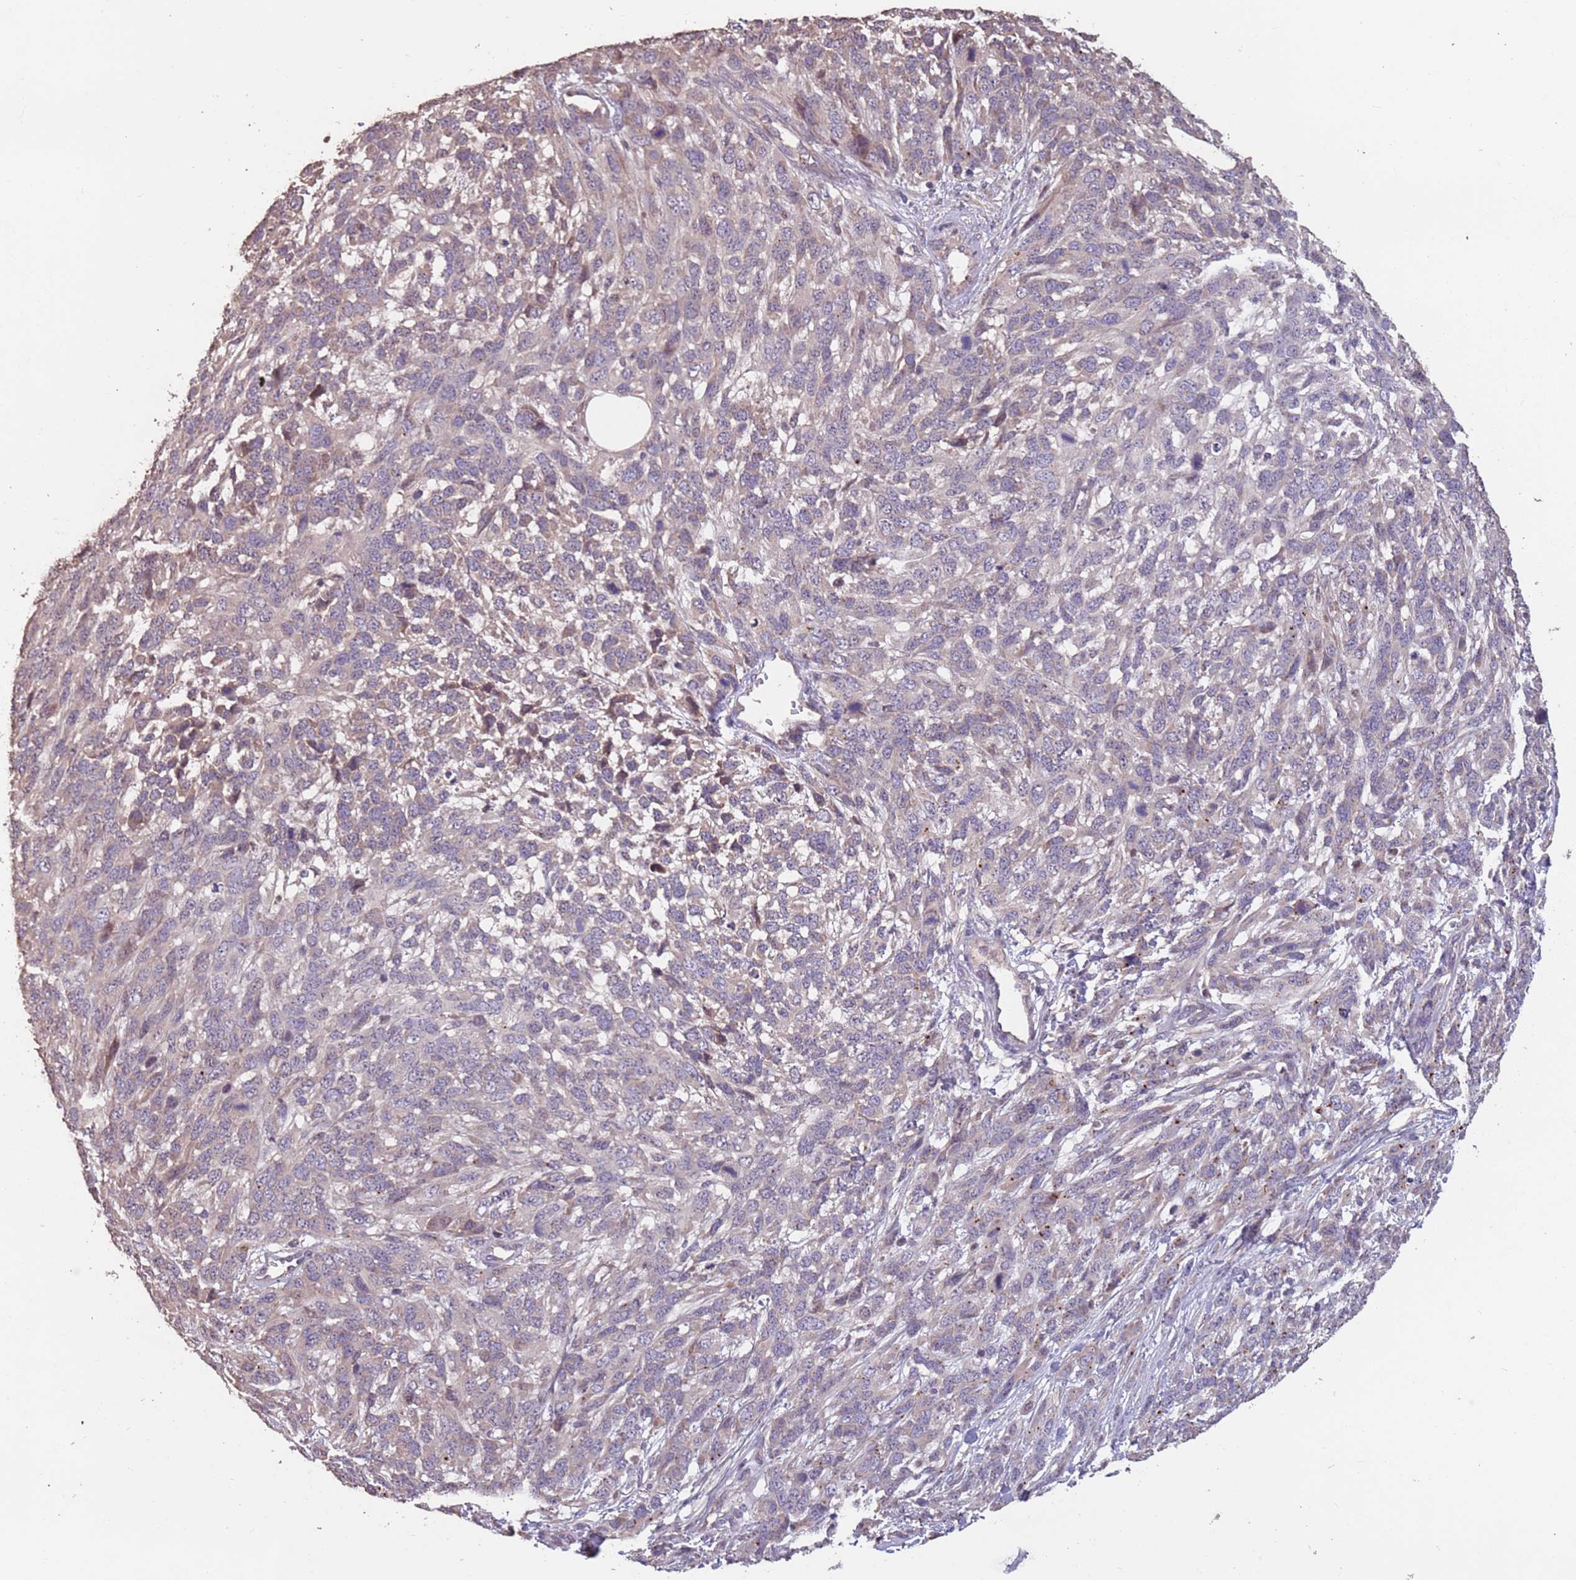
{"staining": {"intensity": "weak", "quantity": "25%-75%", "location": "cytoplasmic/membranous"}, "tissue": "melanoma", "cell_type": "Tumor cells", "image_type": "cancer", "snomed": [{"axis": "morphology", "description": "Normal morphology"}, {"axis": "morphology", "description": "Malignant melanoma, NOS"}, {"axis": "topography", "description": "Skin"}], "caption": "Immunohistochemistry (IHC) staining of malignant melanoma, which displays low levels of weak cytoplasmic/membranous expression in about 25%-75% of tumor cells indicating weak cytoplasmic/membranous protein staining. The staining was performed using DAB (brown) for protein detection and nuclei were counterstained in hematoxylin (blue).", "gene": "MBD3L1", "patient": {"sex": "female", "age": 72}}